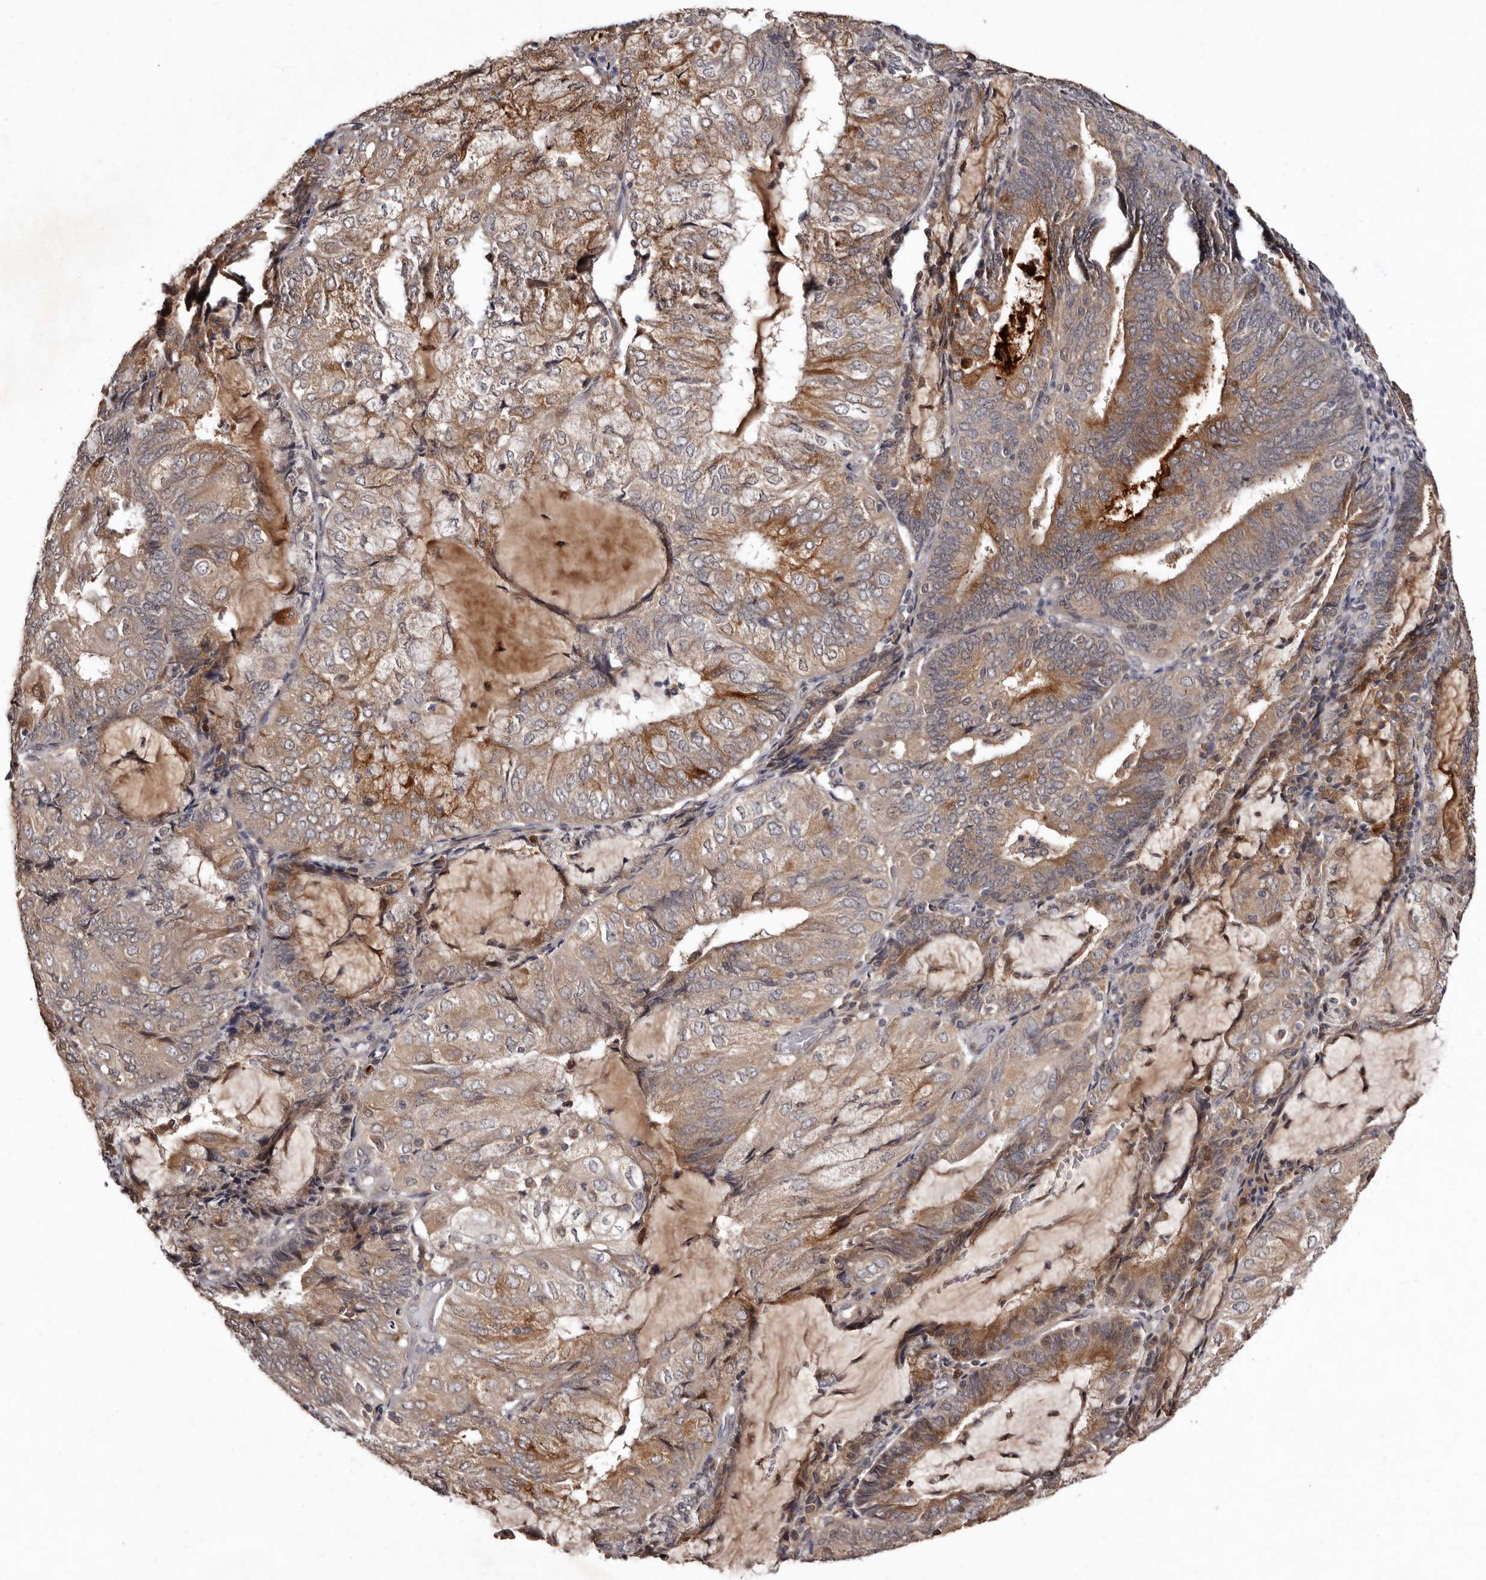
{"staining": {"intensity": "moderate", "quantity": ">75%", "location": "cytoplasmic/membranous"}, "tissue": "endometrial cancer", "cell_type": "Tumor cells", "image_type": "cancer", "snomed": [{"axis": "morphology", "description": "Adenocarcinoma, NOS"}, {"axis": "topography", "description": "Endometrium"}], "caption": "Moderate cytoplasmic/membranous positivity is seen in about >75% of tumor cells in endometrial adenocarcinoma. (brown staining indicates protein expression, while blue staining denotes nuclei).", "gene": "FAM91A1", "patient": {"sex": "female", "age": 81}}